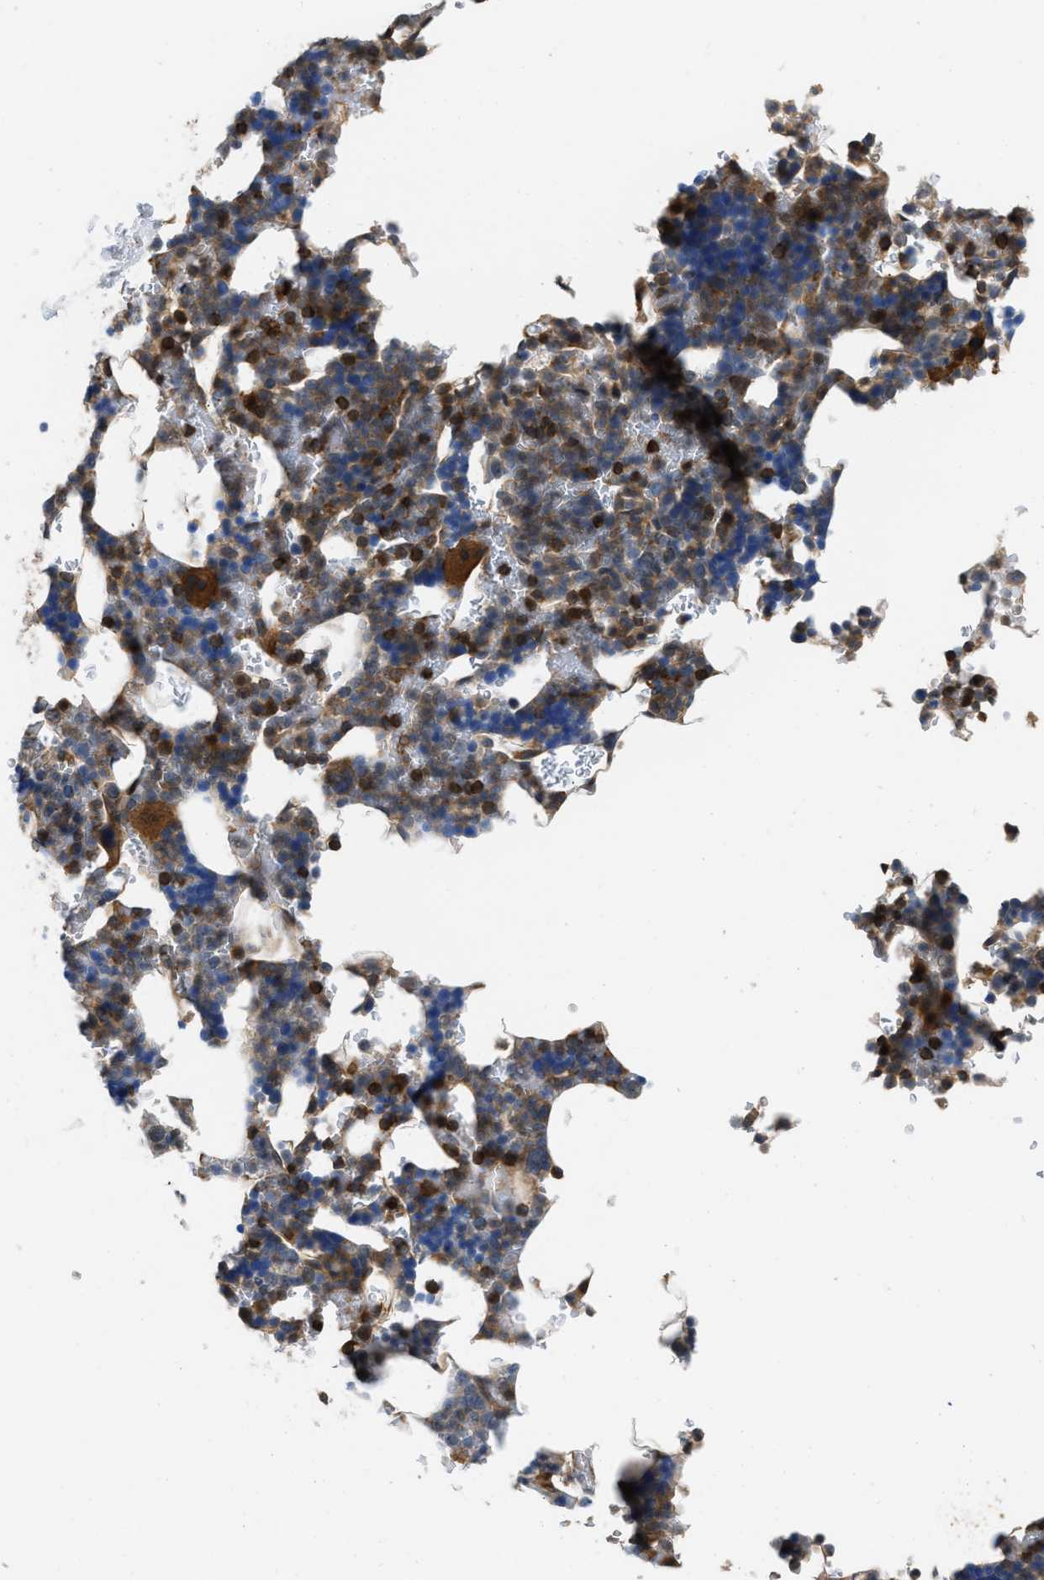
{"staining": {"intensity": "moderate", "quantity": "25%-75%", "location": "cytoplasmic/membranous,nuclear"}, "tissue": "bone marrow", "cell_type": "Hematopoietic cells", "image_type": "normal", "snomed": [{"axis": "morphology", "description": "Normal tissue, NOS"}, {"axis": "topography", "description": "Bone marrow"}], "caption": "Protein expression analysis of benign human bone marrow reveals moderate cytoplasmic/membranous,nuclear positivity in about 25%-75% of hematopoietic cells. Nuclei are stained in blue.", "gene": "TES", "patient": {"sex": "female", "age": 81}}